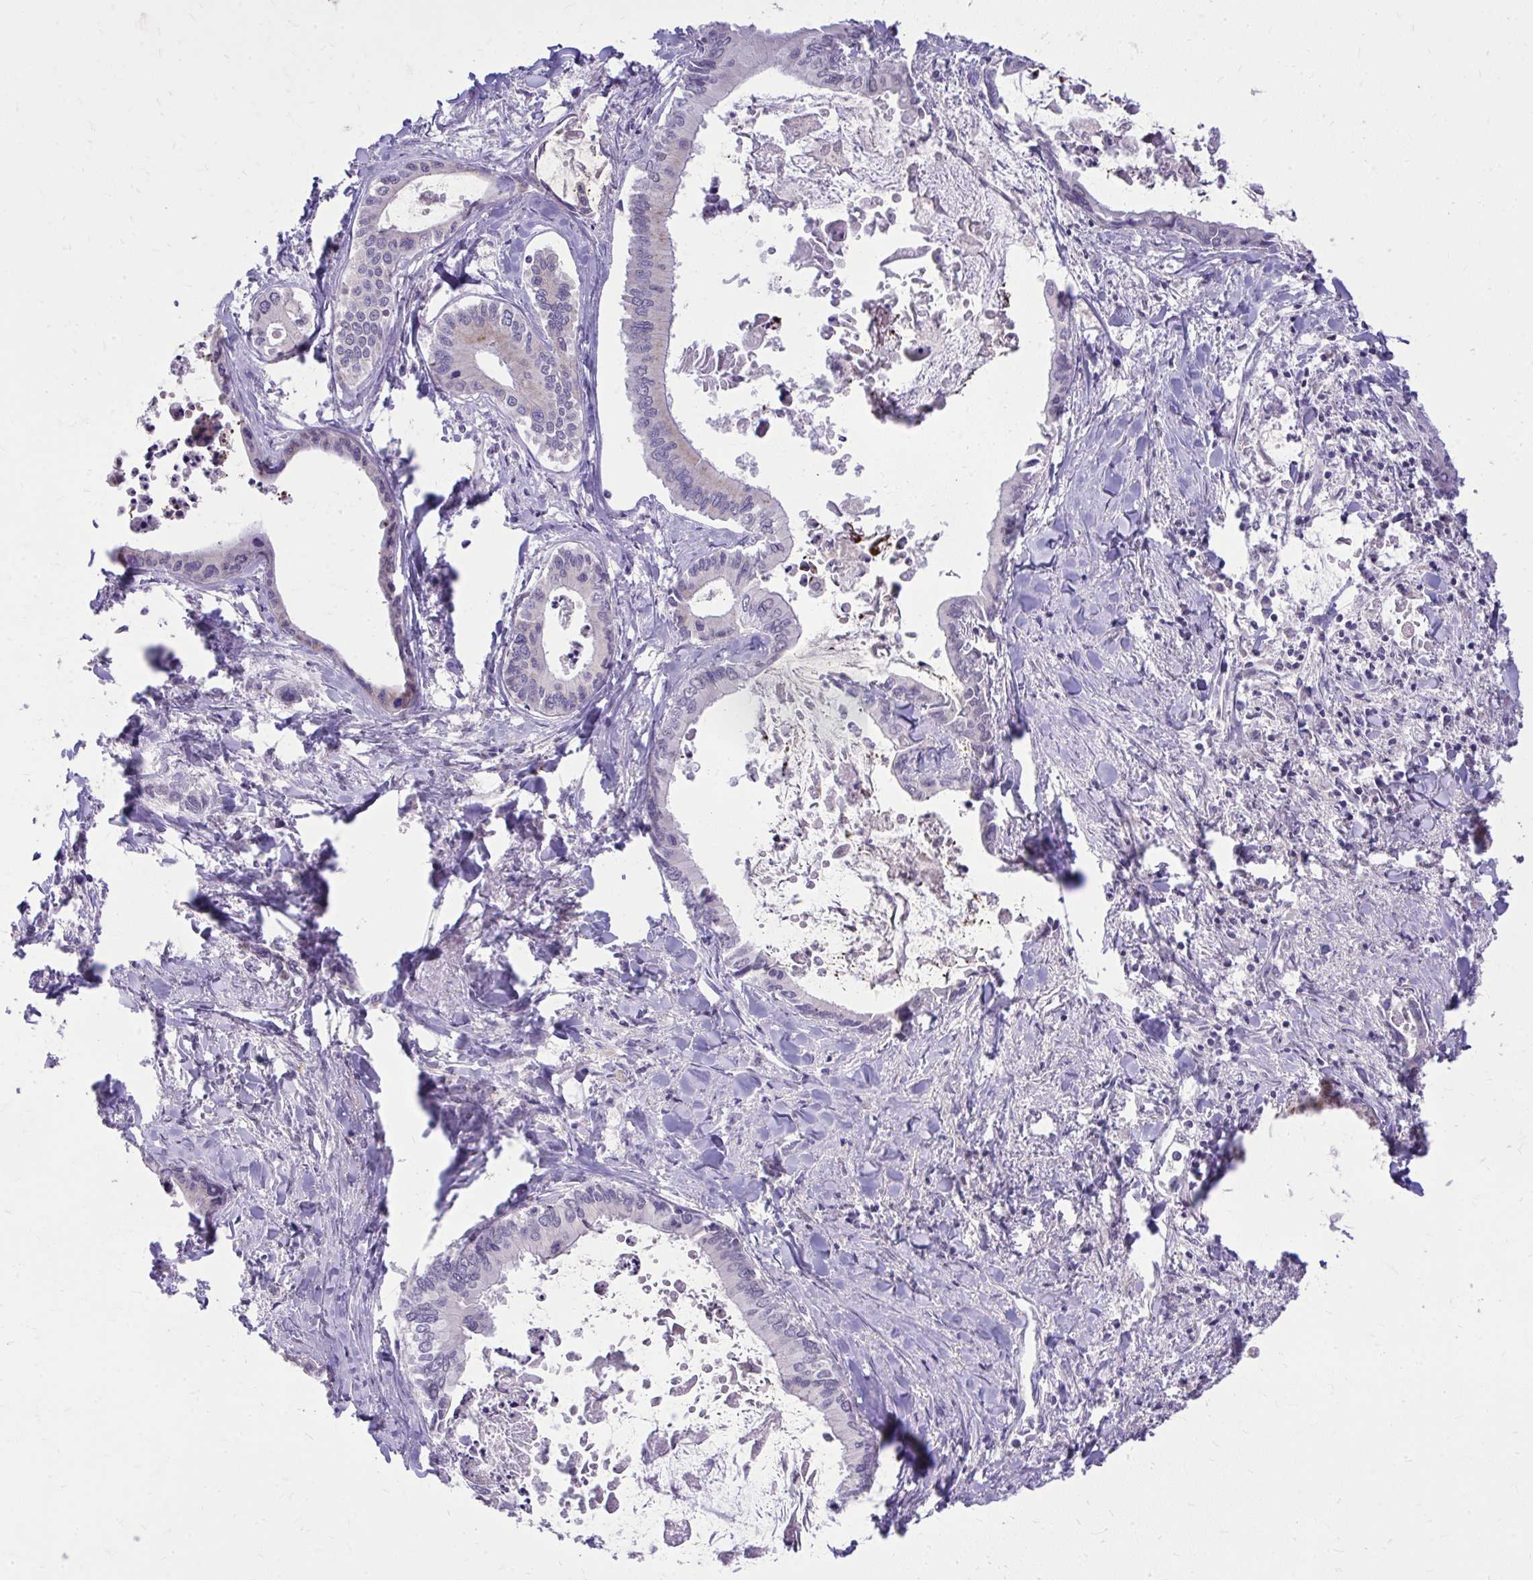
{"staining": {"intensity": "negative", "quantity": "none", "location": "none"}, "tissue": "liver cancer", "cell_type": "Tumor cells", "image_type": "cancer", "snomed": [{"axis": "morphology", "description": "Cholangiocarcinoma"}, {"axis": "topography", "description": "Liver"}], "caption": "Immunohistochemistry of human liver cancer (cholangiocarcinoma) demonstrates no staining in tumor cells.", "gene": "DPY19L1", "patient": {"sex": "male", "age": 66}}